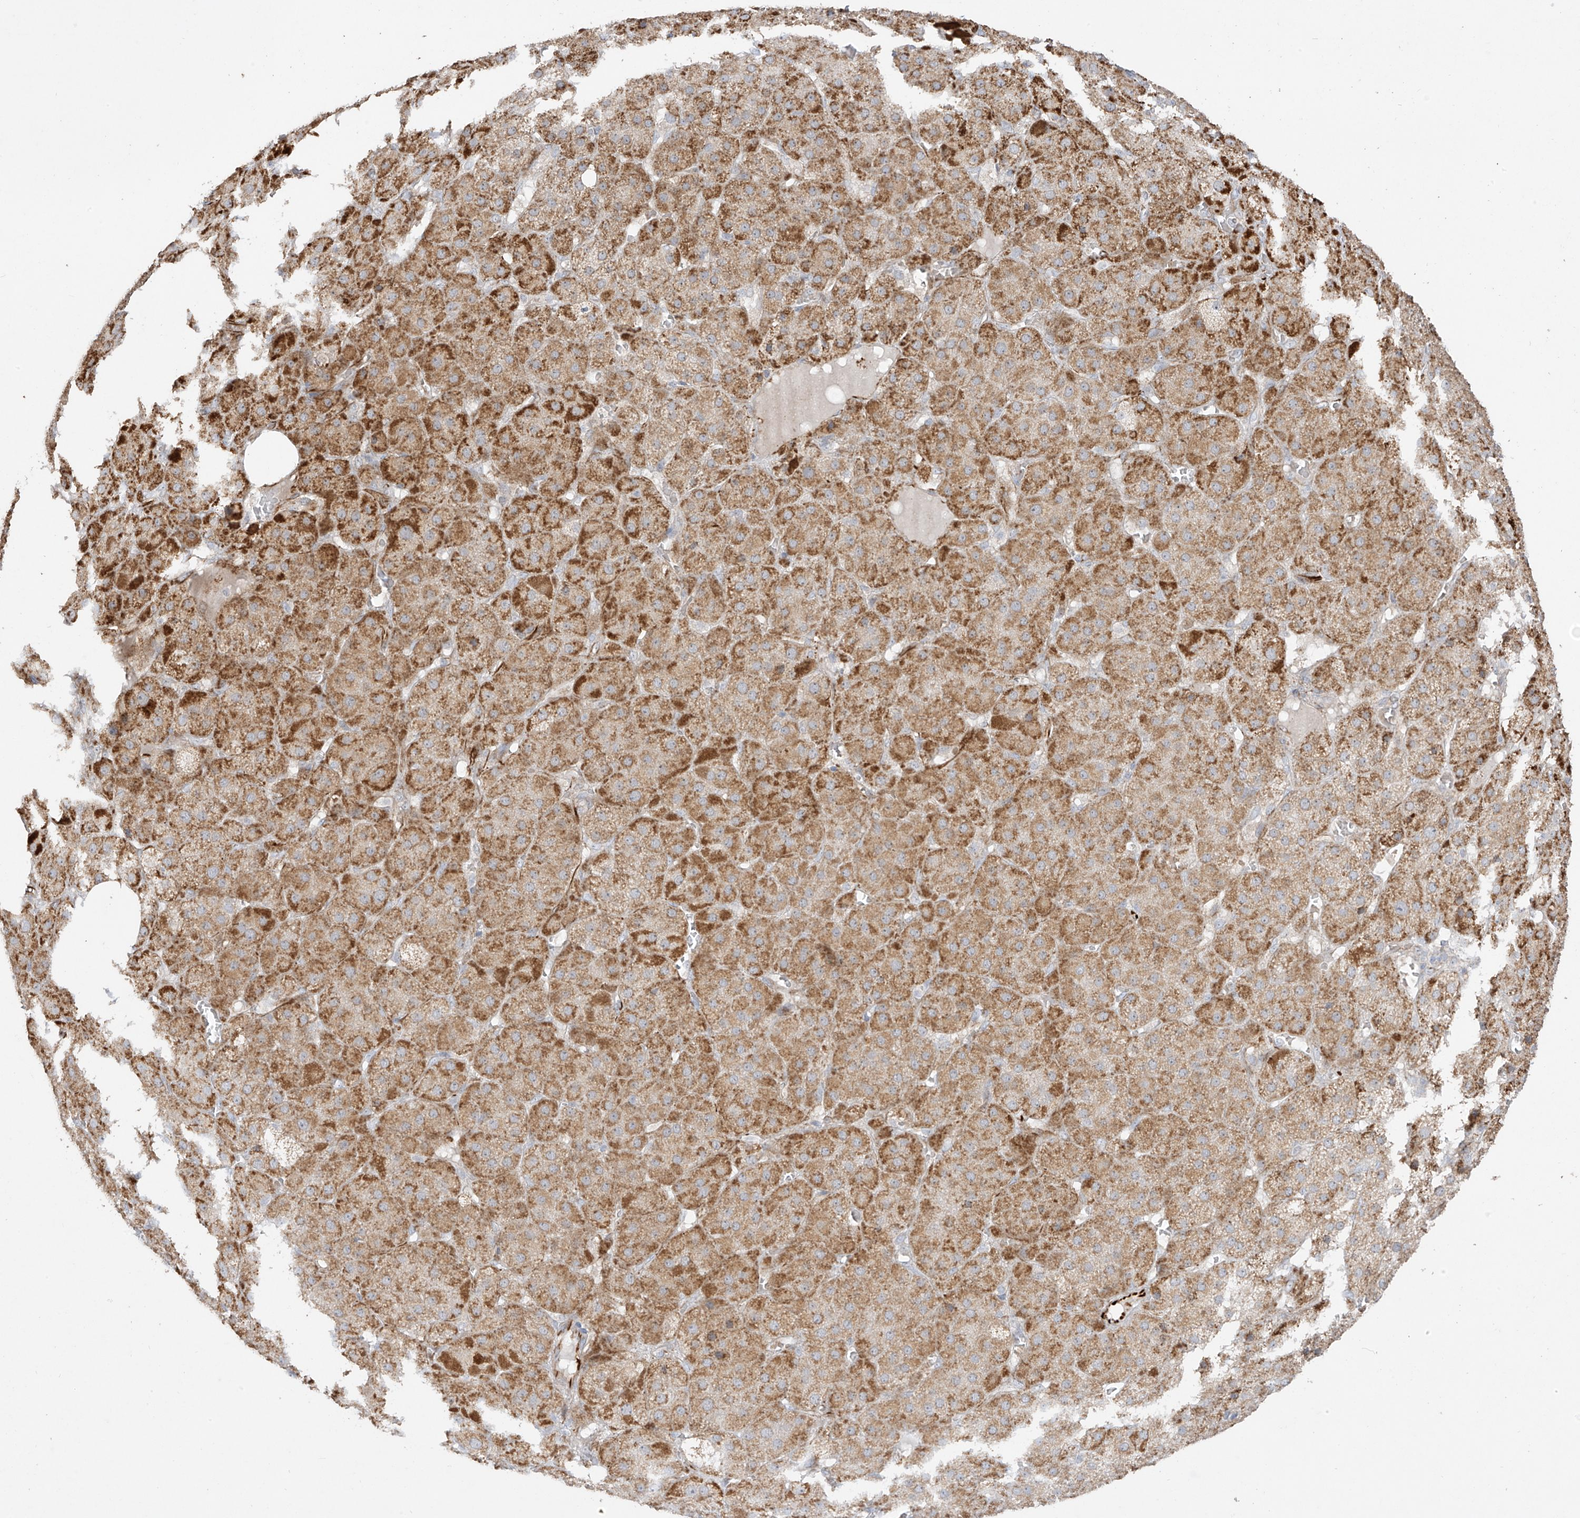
{"staining": {"intensity": "moderate", "quantity": "25%-75%", "location": "cytoplasmic/membranous"}, "tissue": "adrenal gland", "cell_type": "Glandular cells", "image_type": "normal", "snomed": [{"axis": "morphology", "description": "Normal tissue, NOS"}, {"axis": "topography", "description": "Adrenal gland"}], "caption": "Brown immunohistochemical staining in normal human adrenal gland displays moderate cytoplasmic/membranous expression in about 25%-75% of glandular cells.", "gene": "DCDC2", "patient": {"sex": "female", "age": 57}}